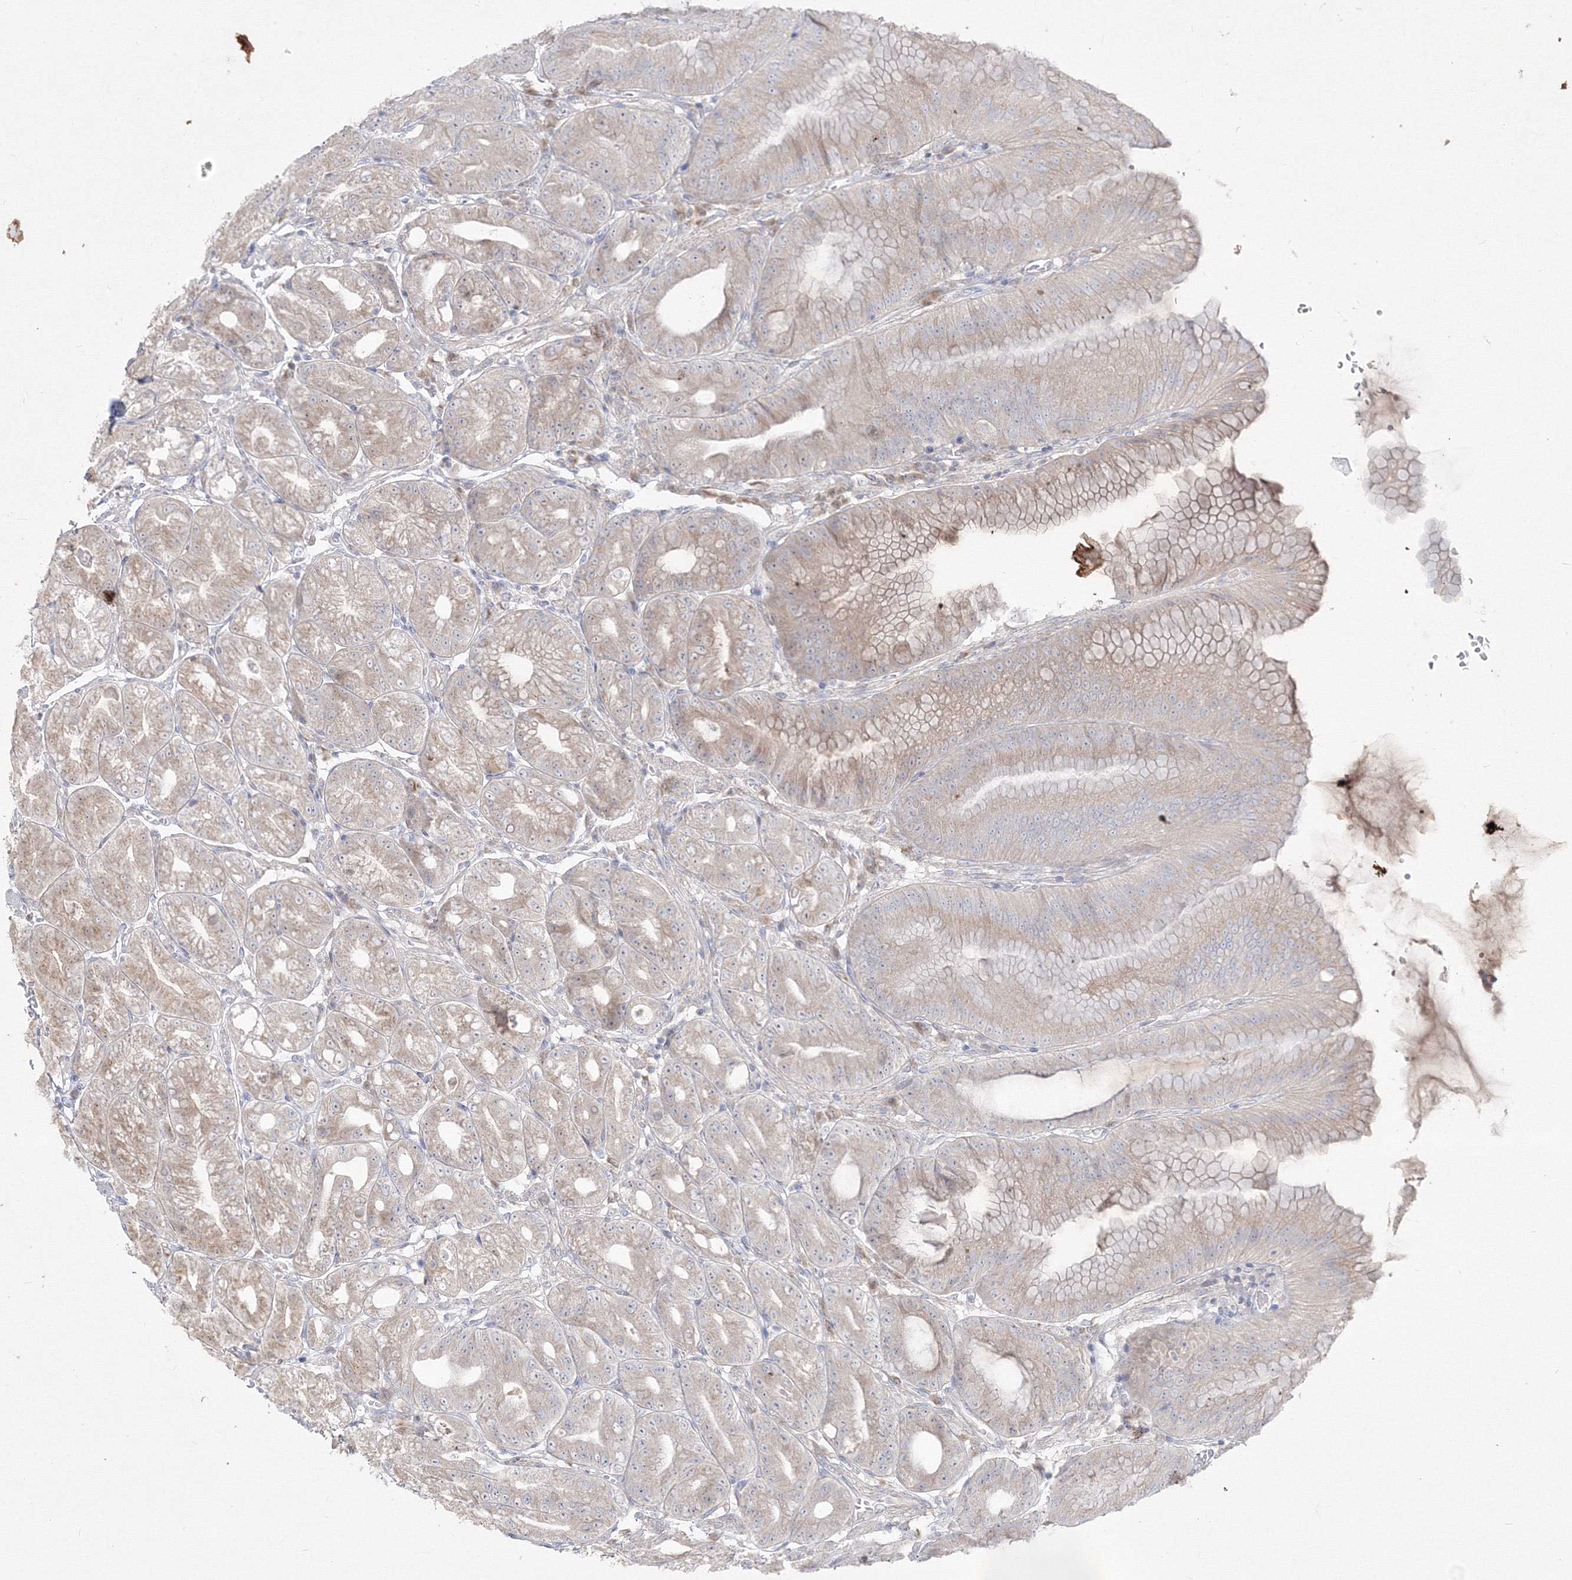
{"staining": {"intensity": "moderate", "quantity": ">75%", "location": "cytoplasmic/membranous"}, "tissue": "stomach", "cell_type": "Glandular cells", "image_type": "normal", "snomed": [{"axis": "morphology", "description": "Normal tissue, NOS"}, {"axis": "topography", "description": "Stomach, lower"}], "caption": "The image exhibits immunohistochemical staining of normal stomach. There is moderate cytoplasmic/membranous positivity is identified in approximately >75% of glandular cells.", "gene": "FBXL8", "patient": {"sex": "male", "age": 71}}